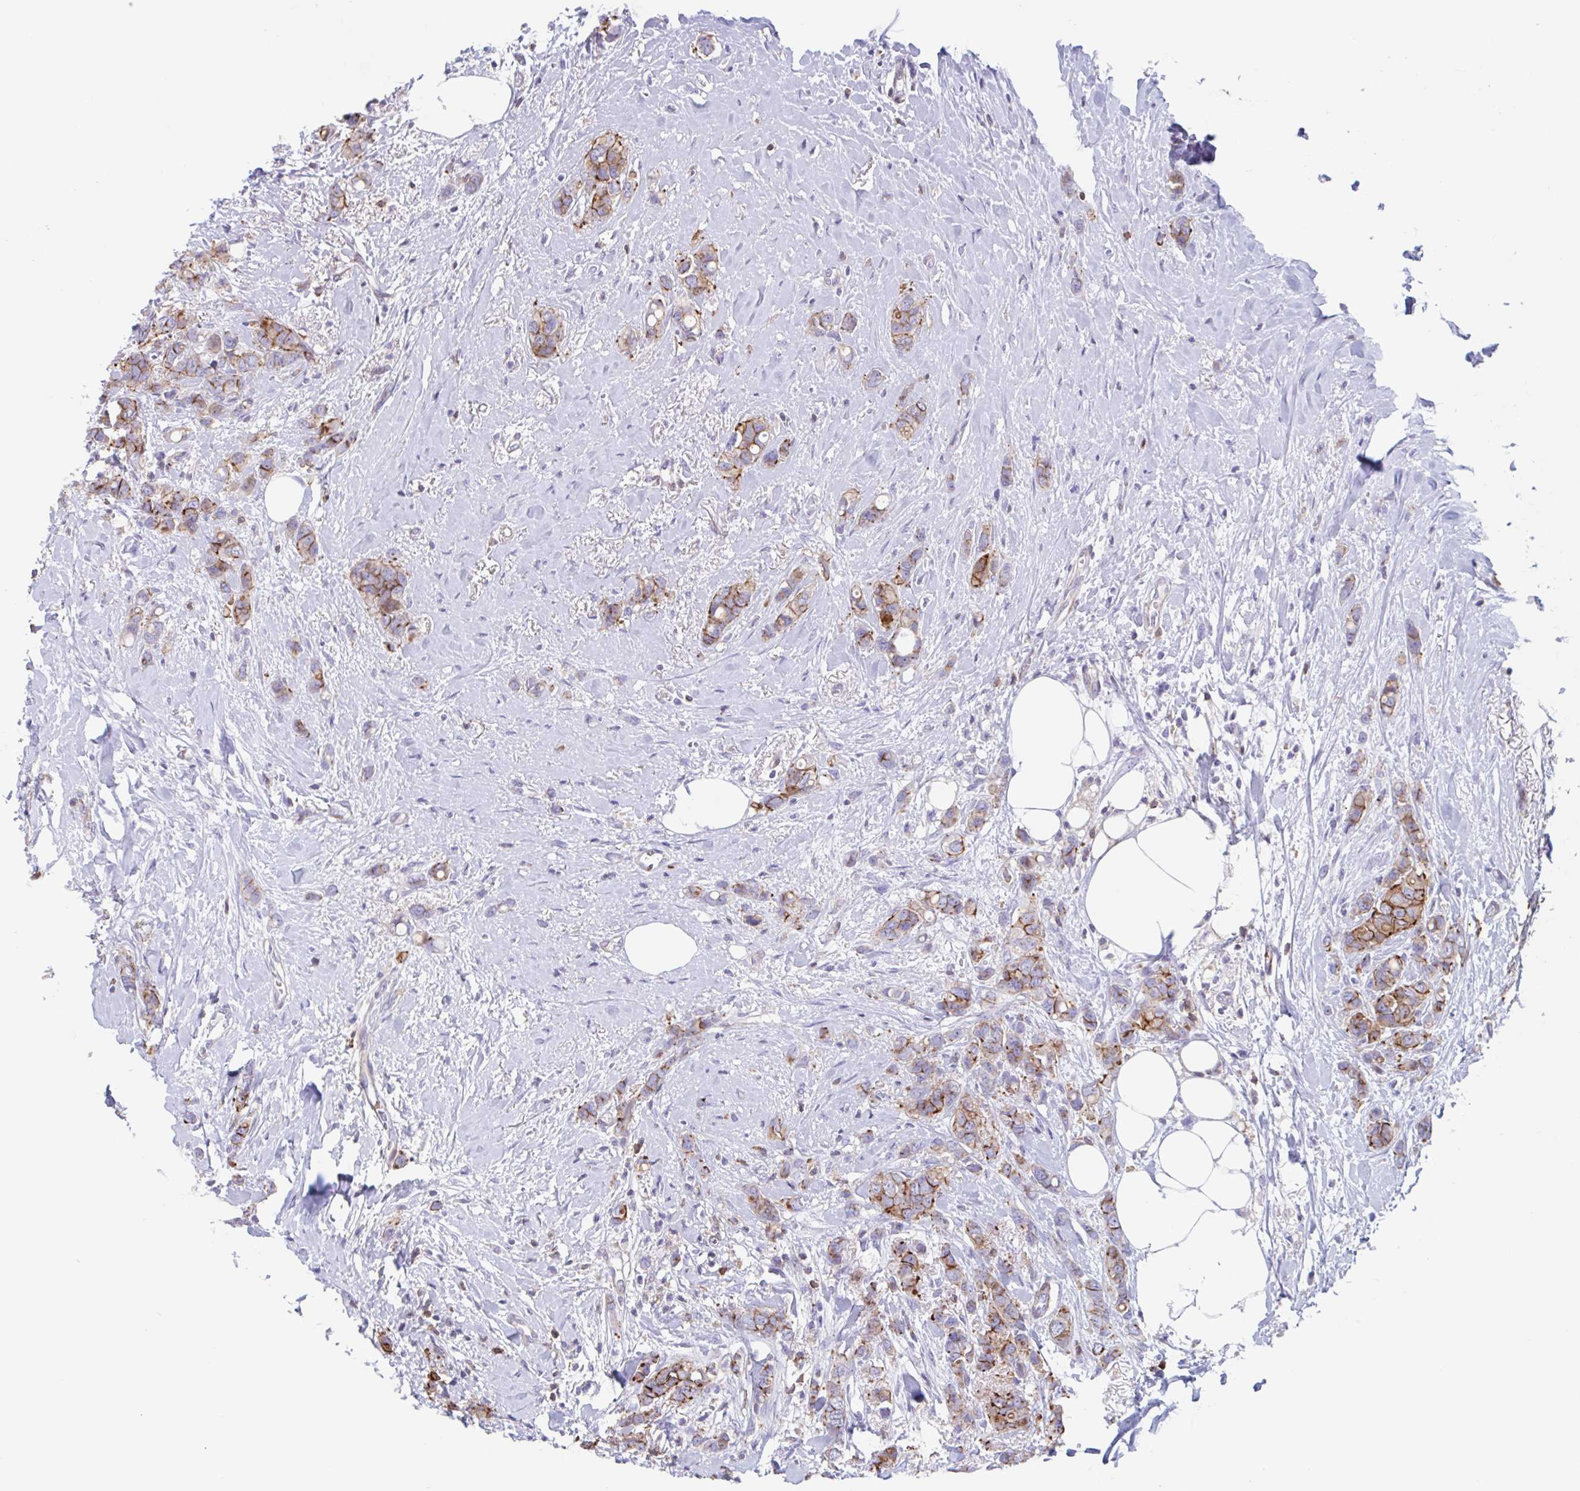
{"staining": {"intensity": "moderate", "quantity": ">75%", "location": "cytoplasmic/membranous"}, "tissue": "breast cancer", "cell_type": "Tumor cells", "image_type": "cancer", "snomed": [{"axis": "morphology", "description": "Lobular carcinoma"}, {"axis": "topography", "description": "Breast"}], "caption": "Immunohistochemistry (DAB) staining of human lobular carcinoma (breast) shows moderate cytoplasmic/membranous protein positivity in approximately >75% of tumor cells.", "gene": "EFHD1", "patient": {"sex": "female", "age": 91}}